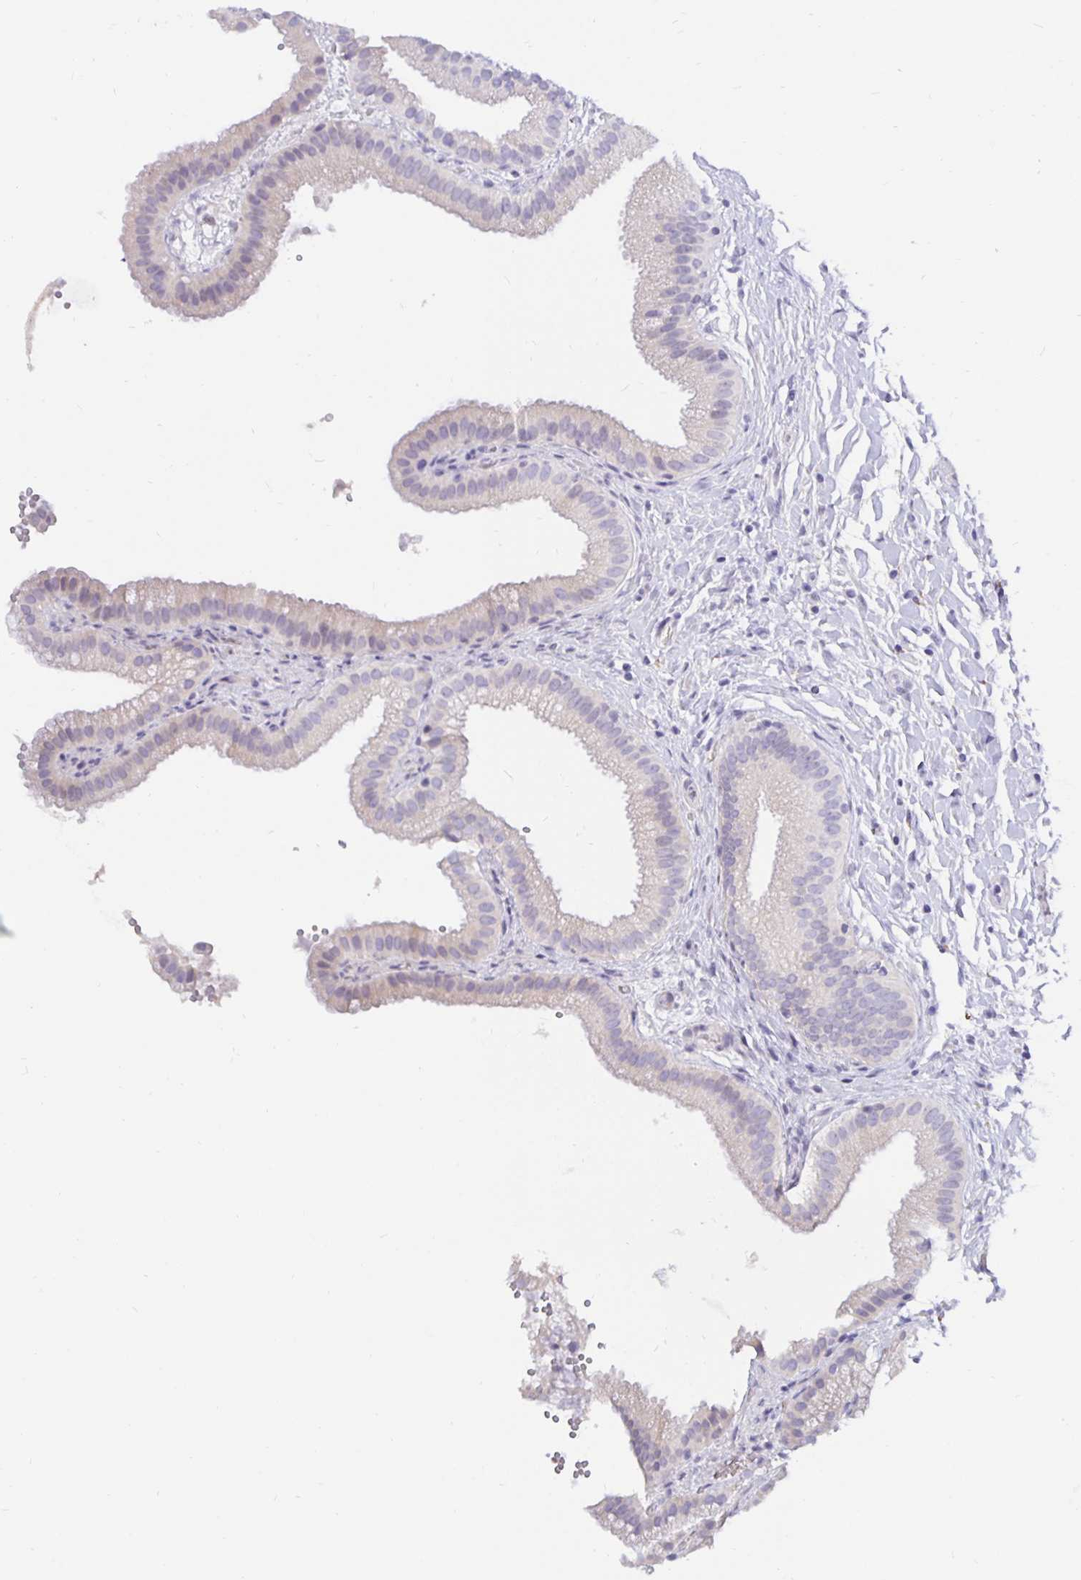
{"staining": {"intensity": "negative", "quantity": "none", "location": "none"}, "tissue": "gallbladder", "cell_type": "Glandular cells", "image_type": "normal", "snomed": [{"axis": "morphology", "description": "Normal tissue, NOS"}, {"axis": "topography", "description": "Gallbladder"}], "caption": "IHC of normal gallbladder demonstrates no positivity in glandular cells.", "gene": "DNAI2", "patient": {"sex": "female", "age": 63}}